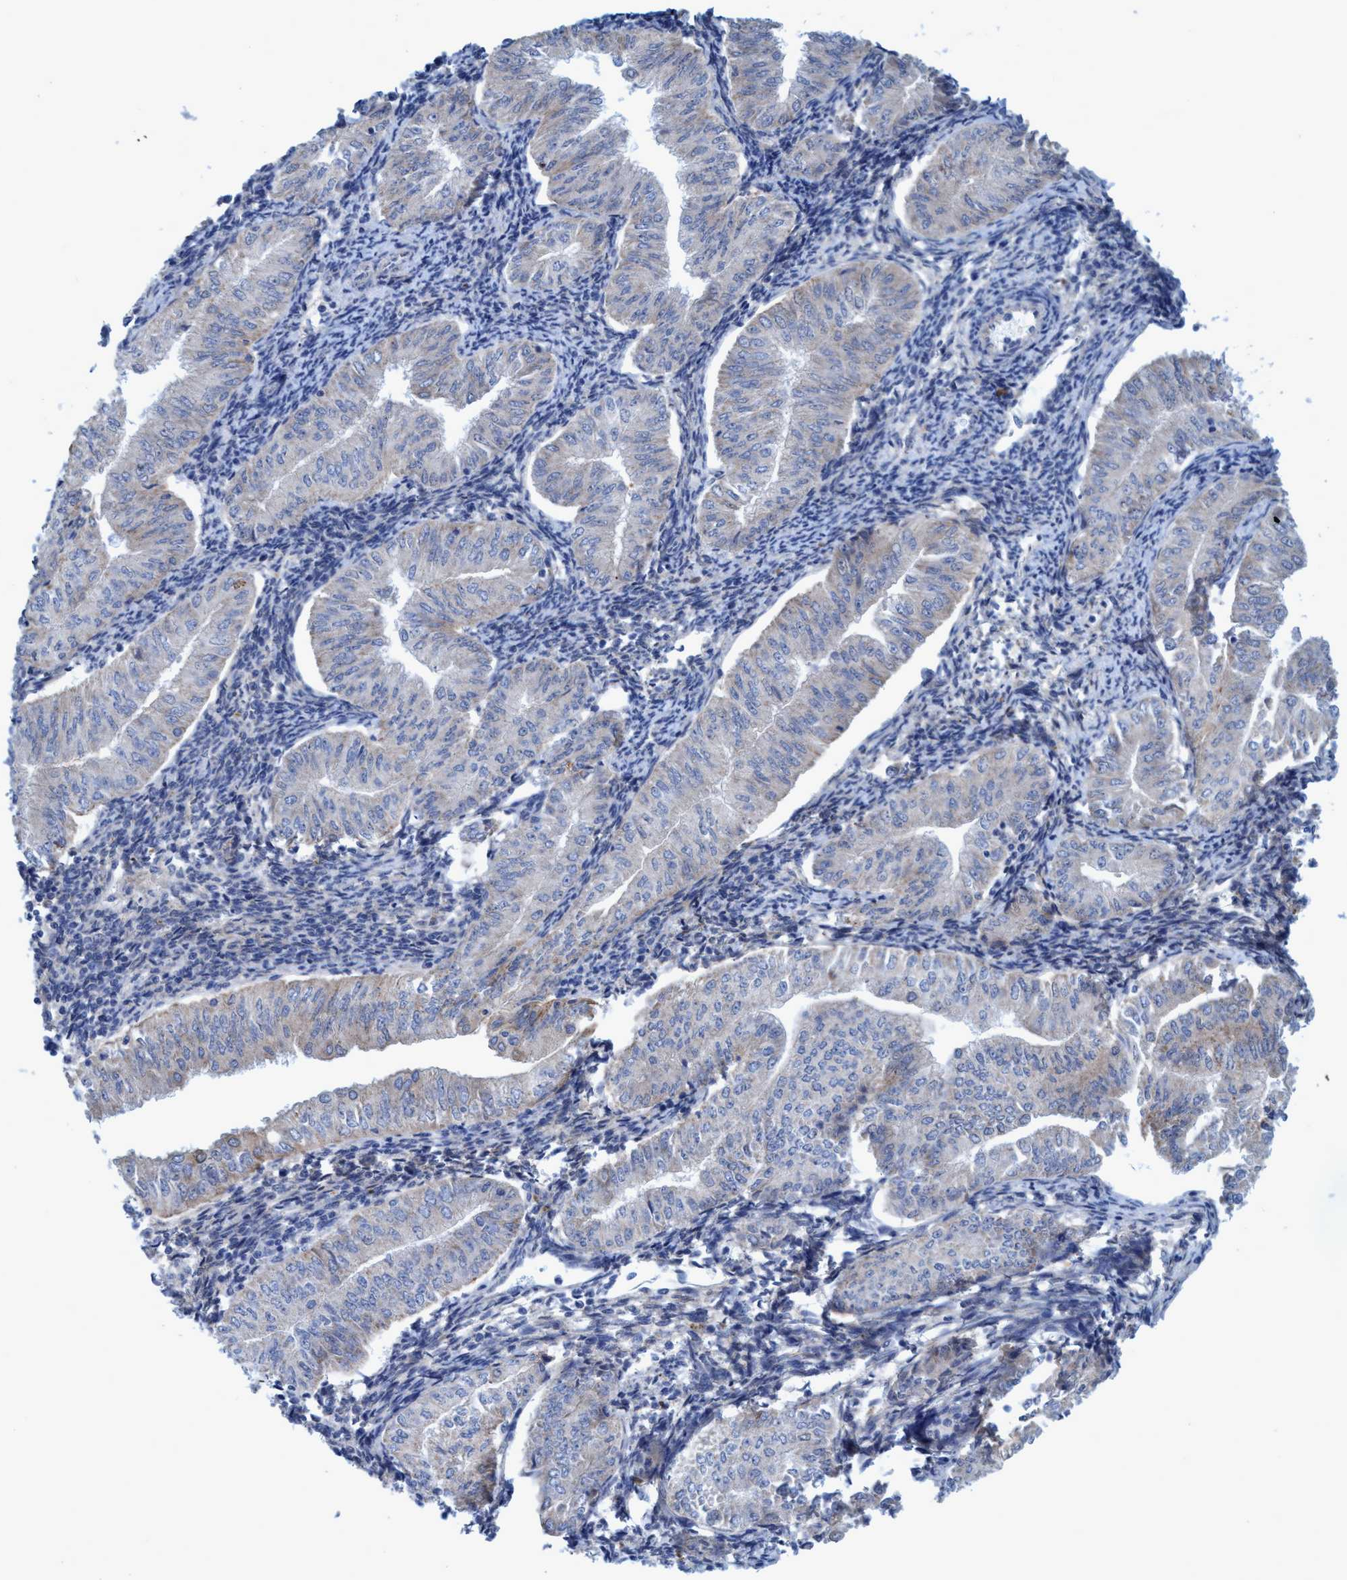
{"staining": {"intensity": "weak", "quantity": "<25%", "location": "cytoplasmic/membranous"}, "tissue": "endometrial cancer", "cell_type": "Tumor cells", "image_type": "cancer", "snomed": [{"axis": "morphology", "description": "Normal tissue, NOS"}, {"axis": "morphology", "description": "Adenocarcinoma, NOS"}, {"axis": "topography", "description": "Endometrium"}], "caption": "The photomicrograph demonstrates no staining of tumor cells in endometrial cancer.", "gene": "GULP1", "patient": {"sex": "female", "age": 53}}